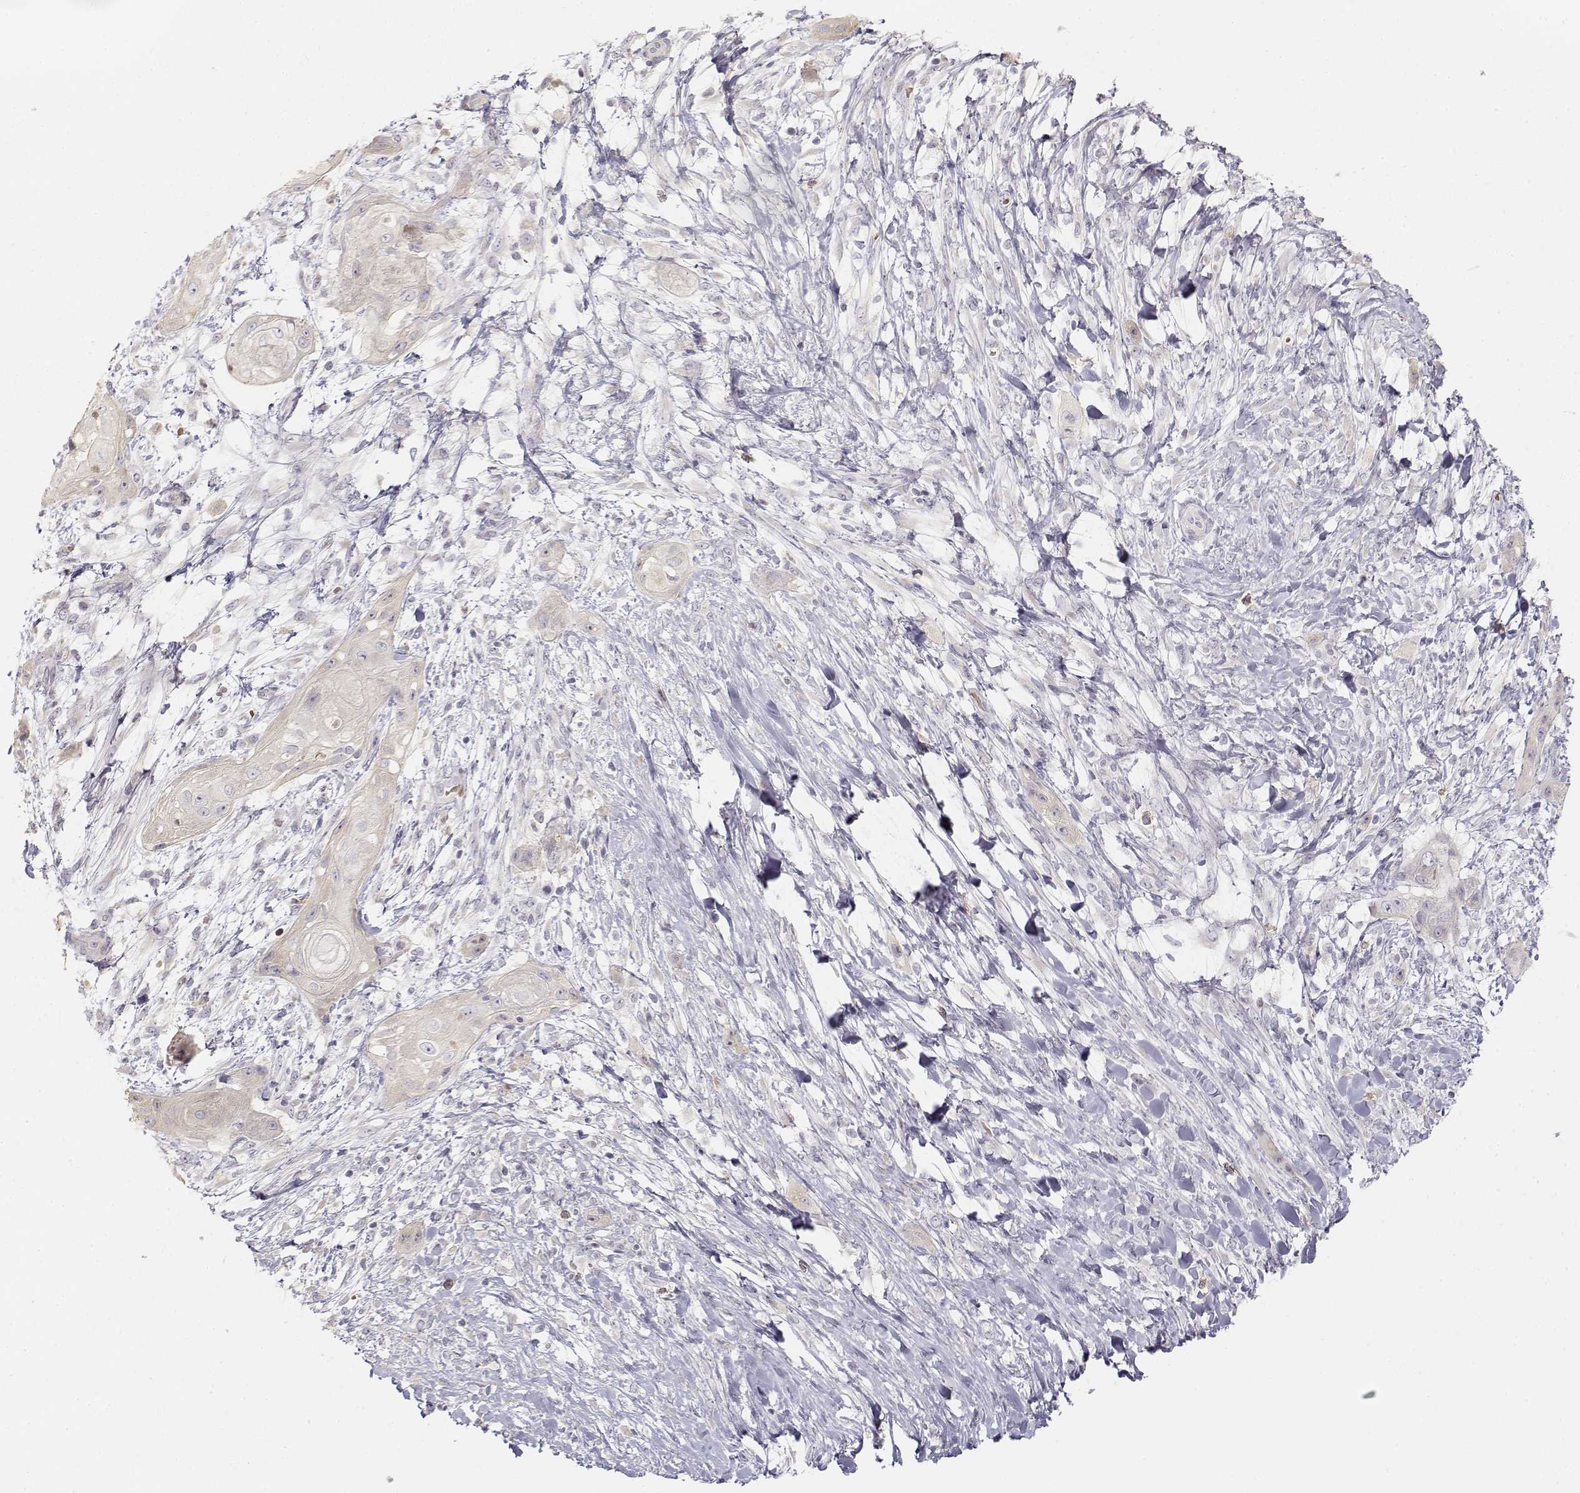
{"staining": {"intensity": "weak", "quantity": "25%-75%", "location": "cytoplasmic/membranous"}, "tissue": "skin cancer", "cell_type": "Tumor cells", "image_type": "cancer", "snomed": [{"axis": "morphology", "description": "Squamous cell carcinoma, NOS"}, {"axis": "topography", "description": "Skin"}], "caption": "The immunohistochemical stain highlights weak cytoplasmic/membranous staining in tumor cells of skin cancer (squamous cell carcinoma) tissue. (brown staining indicates protein expression, while blue staining denotes nuclei).", "gene": "GLIPR1L2", "patient": {"sex": "male", "age": 62}}